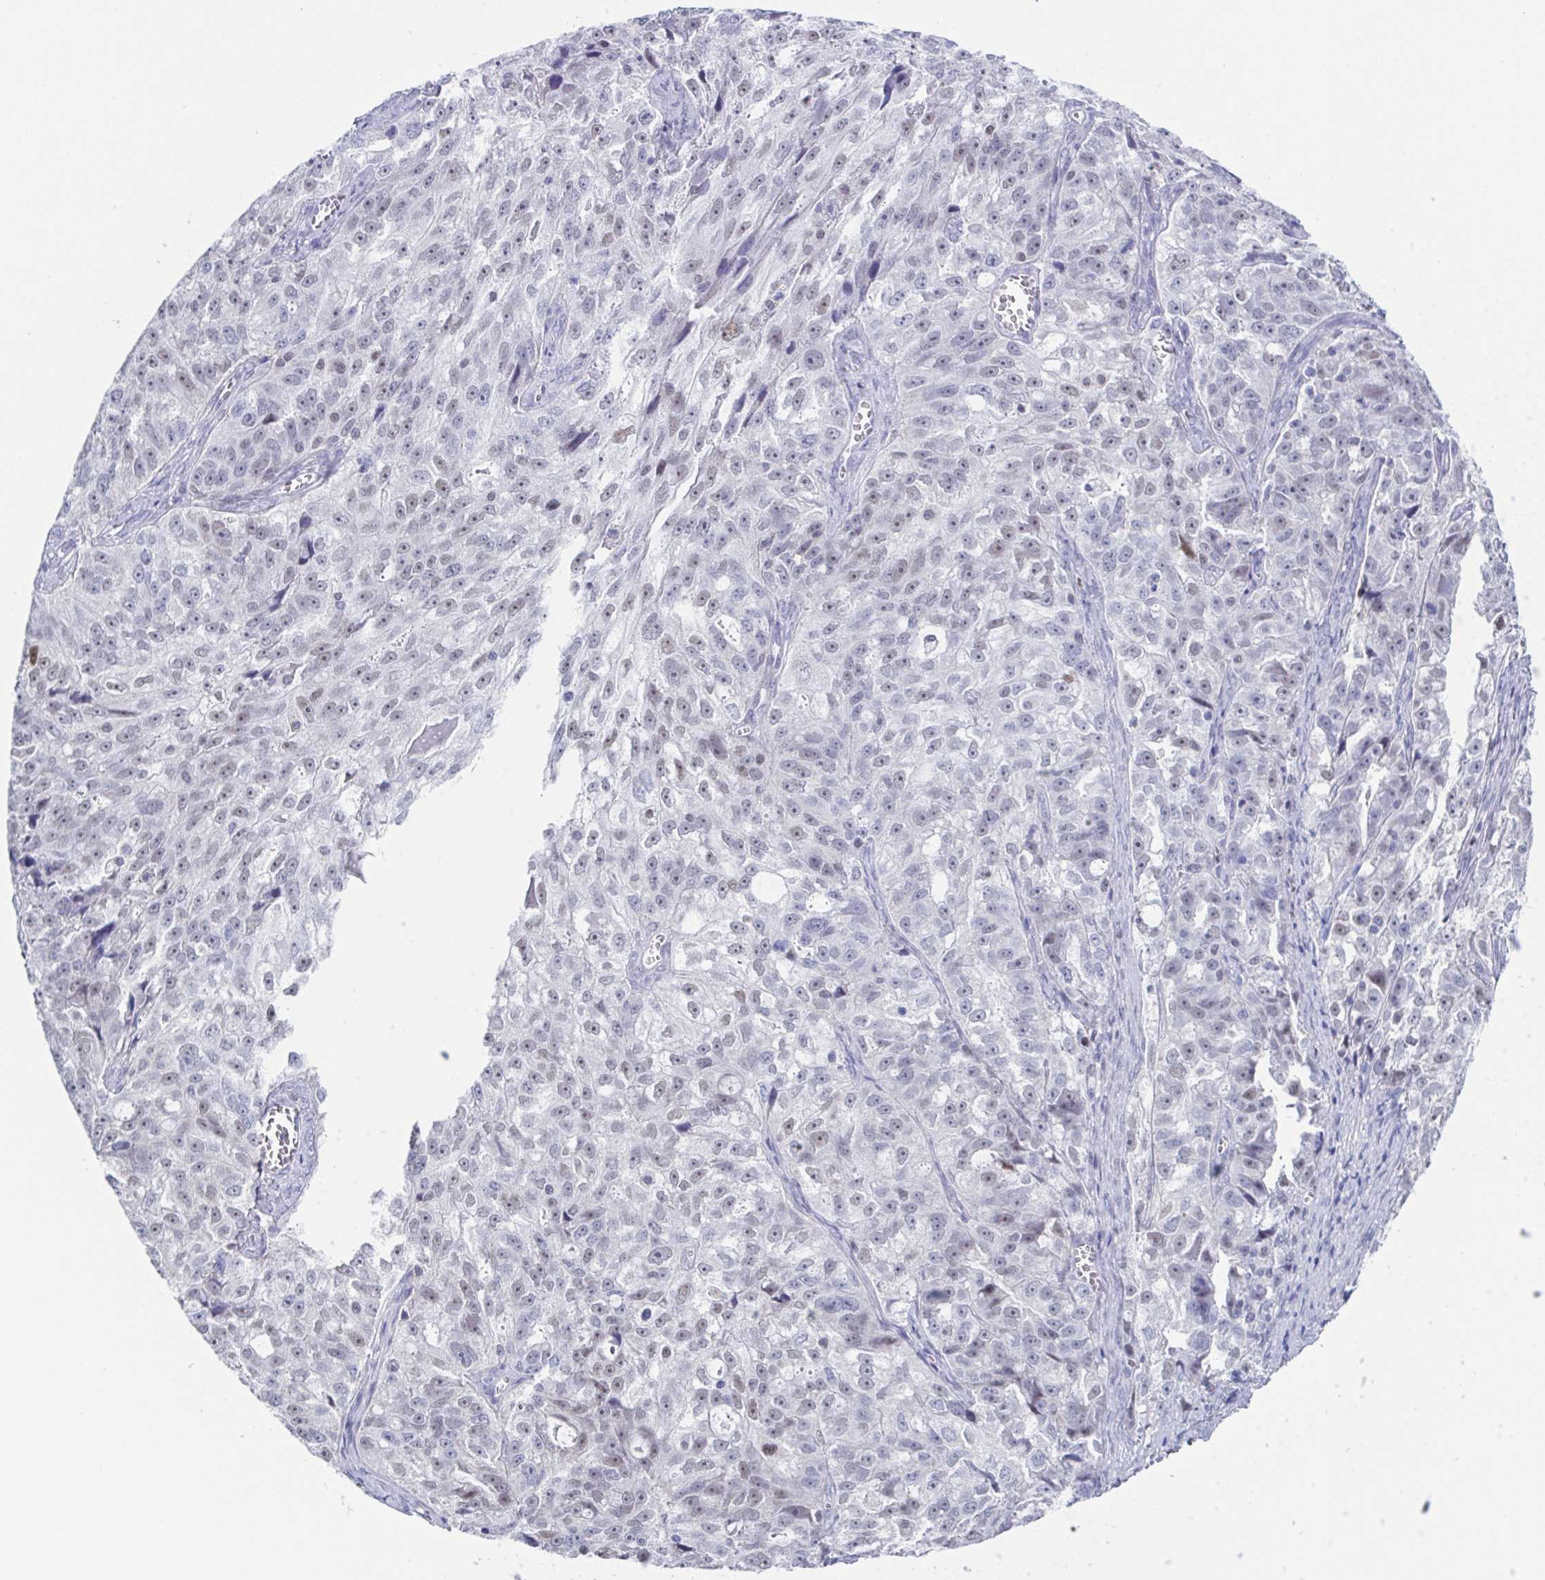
{"staining": {"intensity": "negative", "quantity": "none", "location": "none"}, "tissue": "ovarian cancer", "cell_type": "Tumor cells", "image_type": "cancer", "snomed": [{"axis": "morphology", "description": "Cystadenocarcinoma, serous, NOS"}, {"axis": "topography", "description": "Ovary"}], "caption": "The photomicrograph exhibits no significant staining in tumor cells of ovarian cancer.", "gene": "PBOV1", "patient": {"sex": "female", "age": 51}}